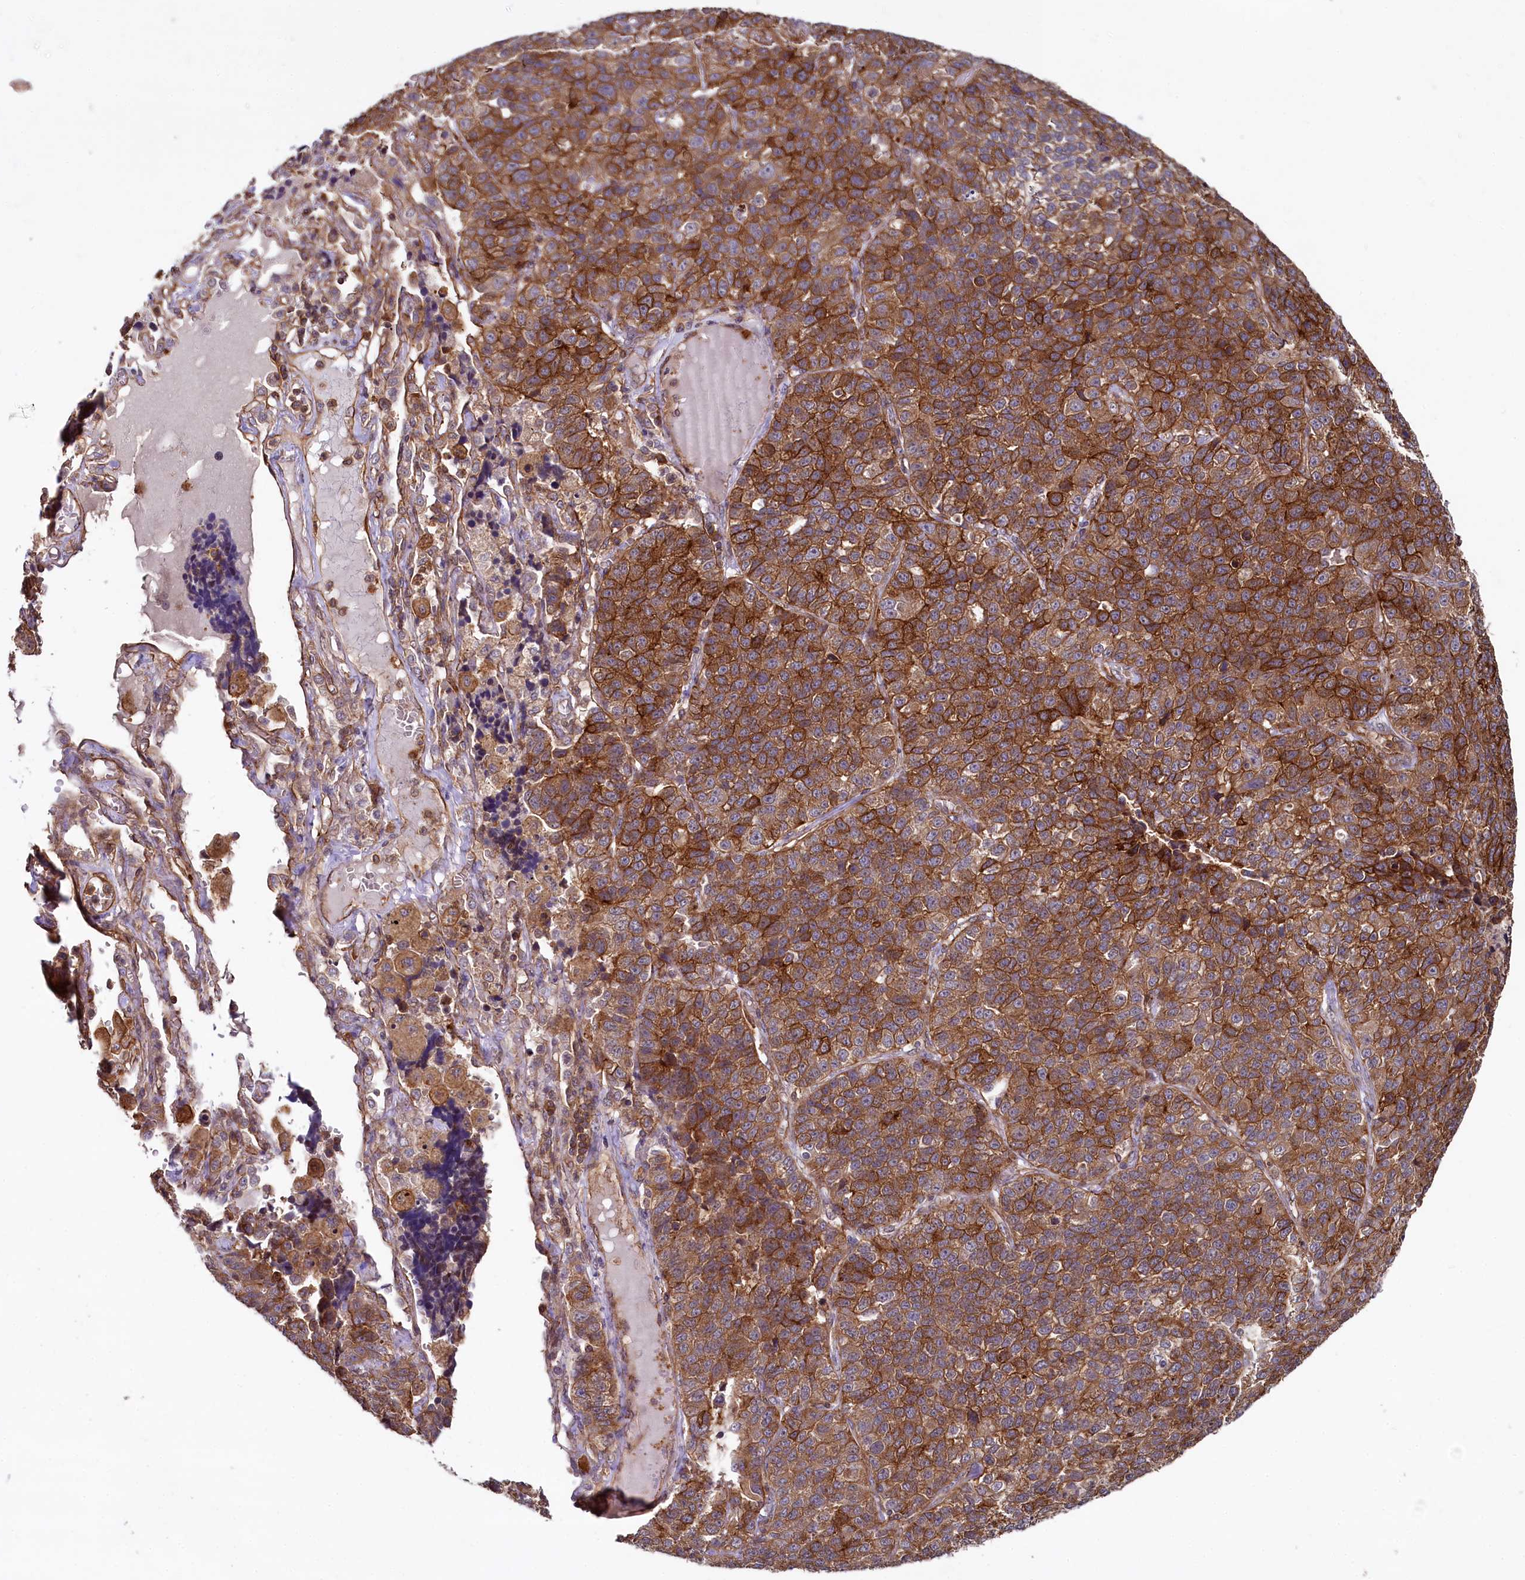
{"staining": {"intensity": "strong", "quantity": ">75%", "location": "cytoplasmic/membranous"}, "tissue": "lung cancer", "cell_type": "Tumor cells", "image_type": "cancer", "snomed": [{"axis": "morphology", "description": "Adenocarcinoma, NOS"}, {"axis": "topography", "description": "Lung"}], "caption": "Immunohistochemical staining of adenocarcinoma (lung) exhibits high levels of strong cytoplasmic/membranous staining in about >75% of tumor cells. The staining was performed using DAB (3,3'-diaminobenzidine) to visualize the protein expression in brown, while the nuclei were stained in blue with hematoxylin (Magnification: 20x).", "gene": "SVIP", "patient": {"sex": "male", "age": 49}}